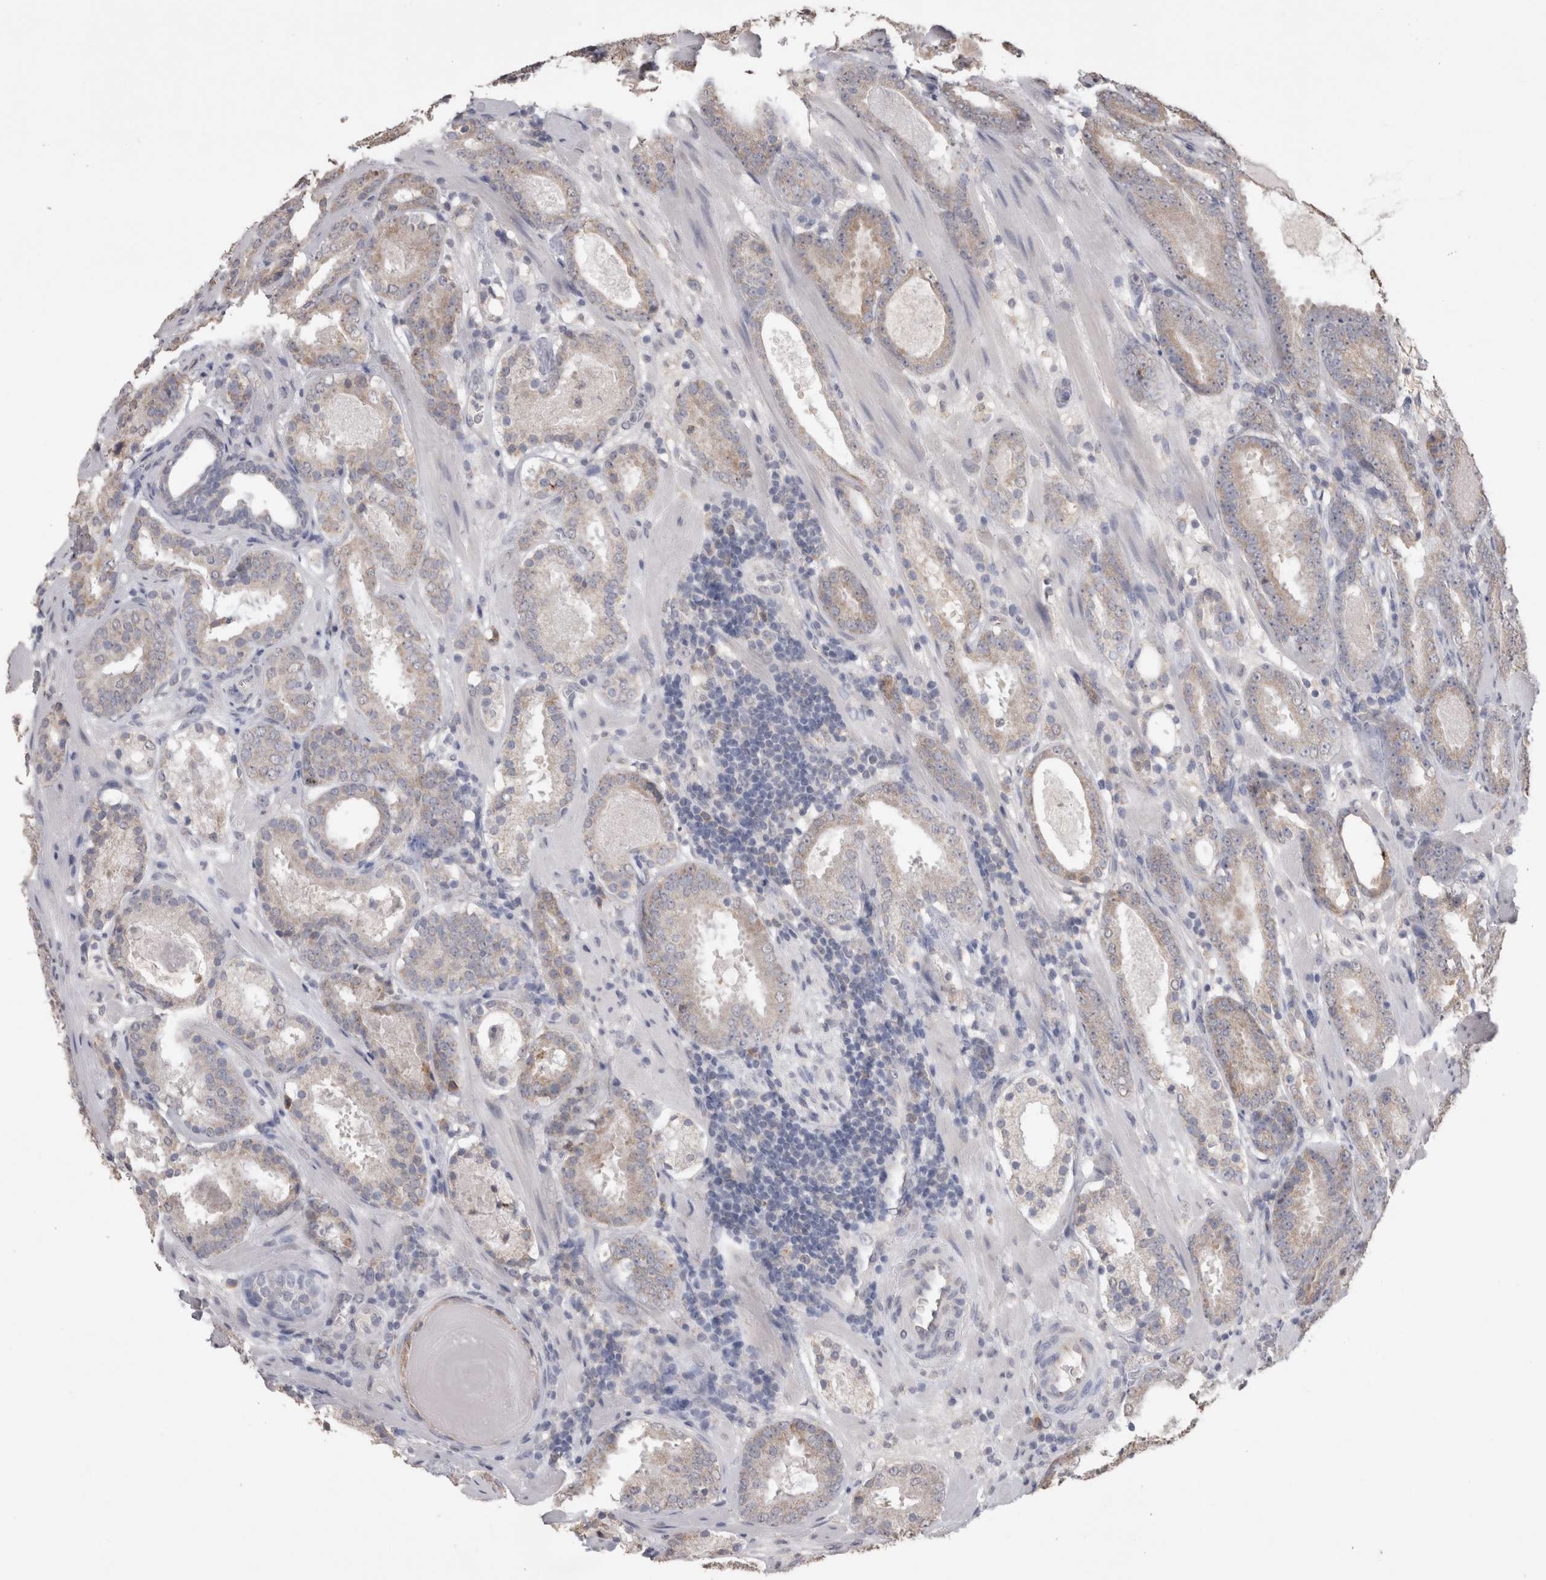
{"staining": {"intensity": "weak", "quantity": "<25%", "location": "cytoplasmic/membranous"}, "tissue": "prostate cancer", "cell_type": "Tumor cells", "image_type": "cancer", "snomed": [{"axis": "morphology", "description": "Adenocarcinoma, Low grade"}, {"axis": "topography", "description": "Prostate"}], "caption": "Tumor cells are negative for brown protein staining in prostate cancer.", "gene": "NOMO1", "patient": {"sex": "male", "age": 69}}